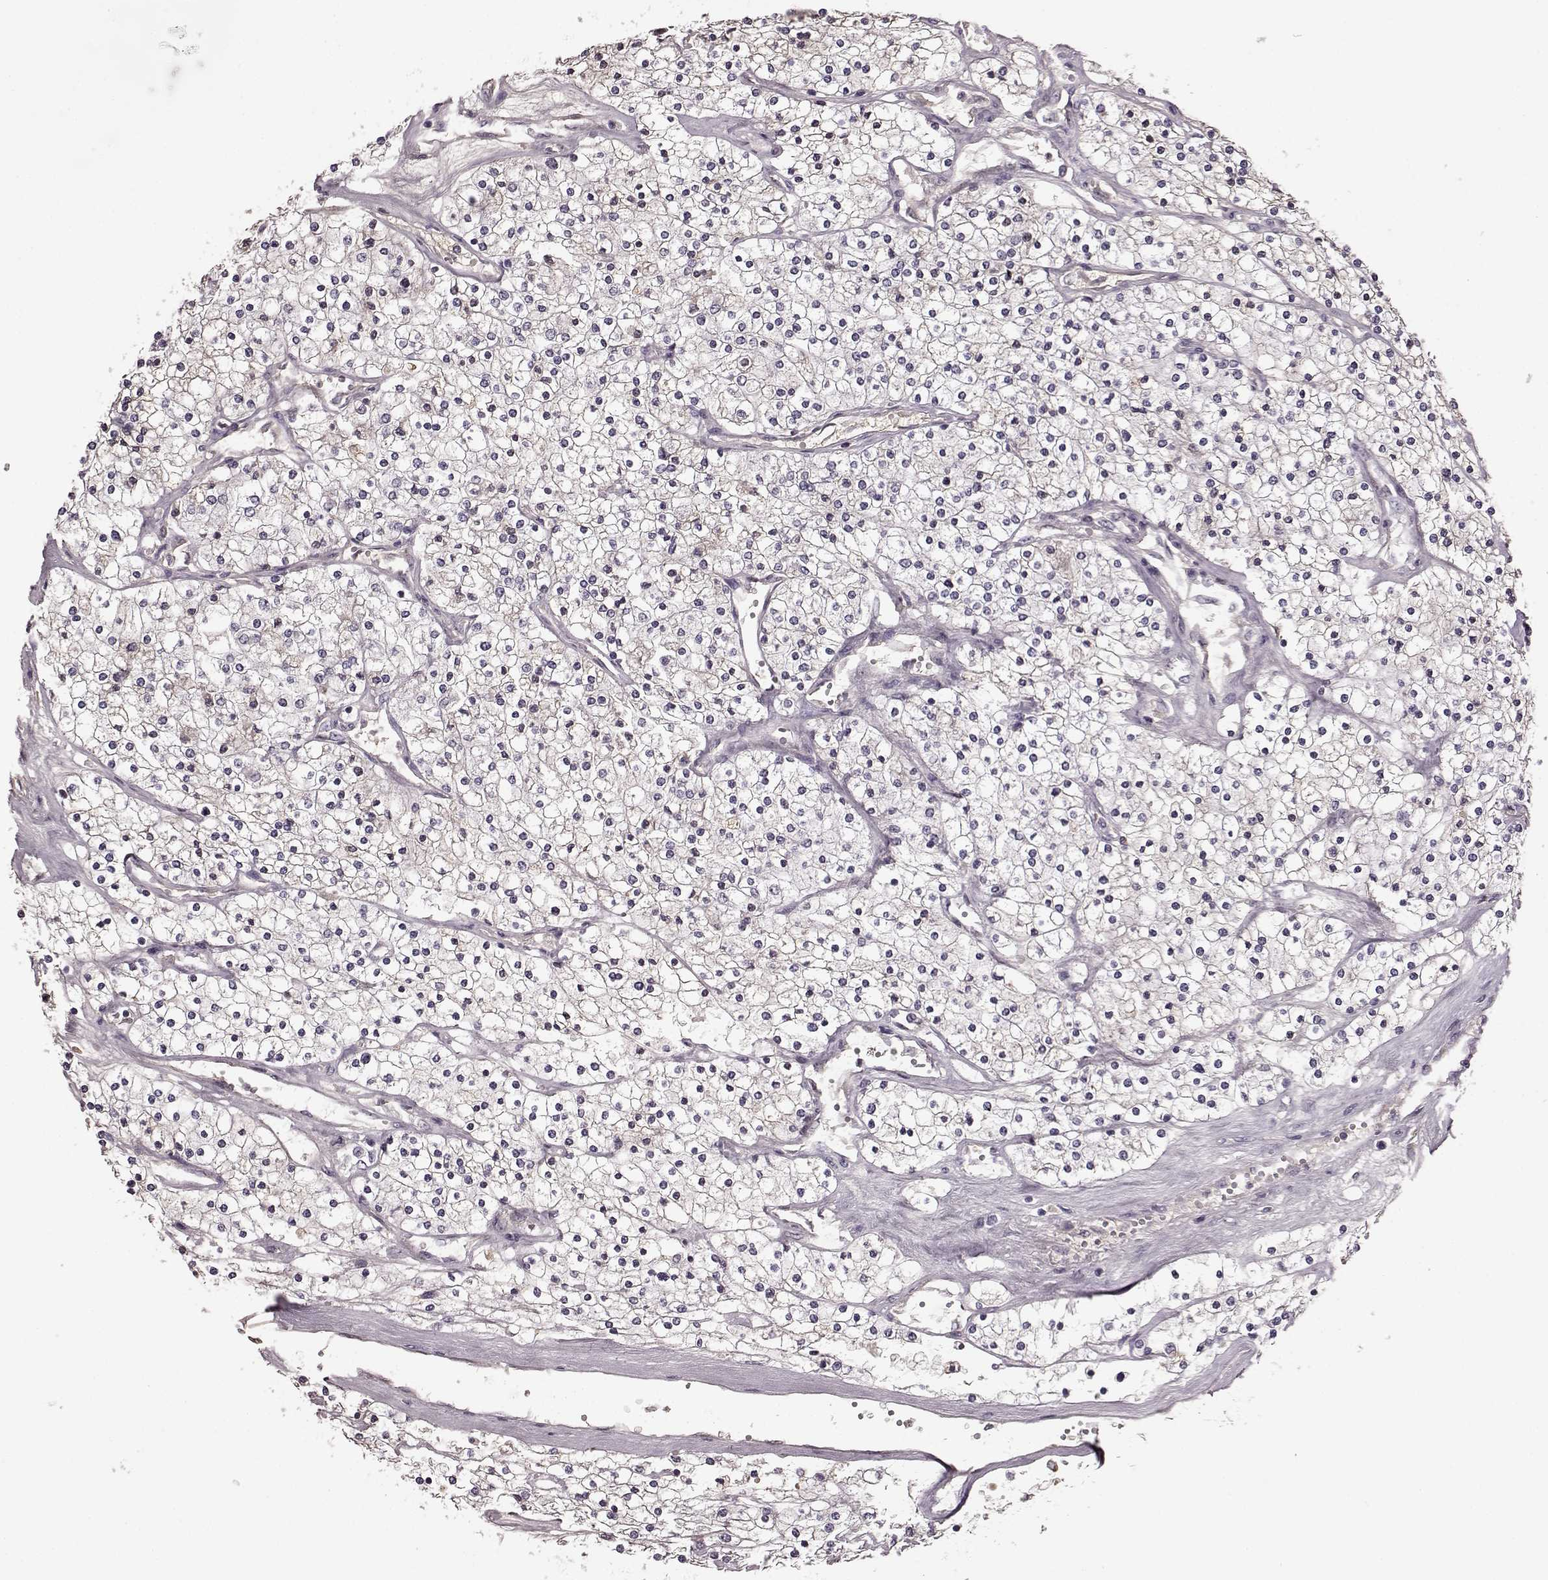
{"staining": {"intensity": "negative", "quantity": "none", "location": "none"}, "tissue": "renal cancer", "cell_type": "Tumor cells", "image_type": "cancer", "snomed": [{"axis": "morphology", "description": "Adenocarcinoma, NOS"}, {"axis": "topography", "description": "Kidney"}], "caption": "This is a micrograph of immunohistochemistry (IHC) staining of renal adenocarcinoma, which shows no positivity in tumor cells.", "gene": "NRL", "patient": {"sex": "male", "age": 80}}